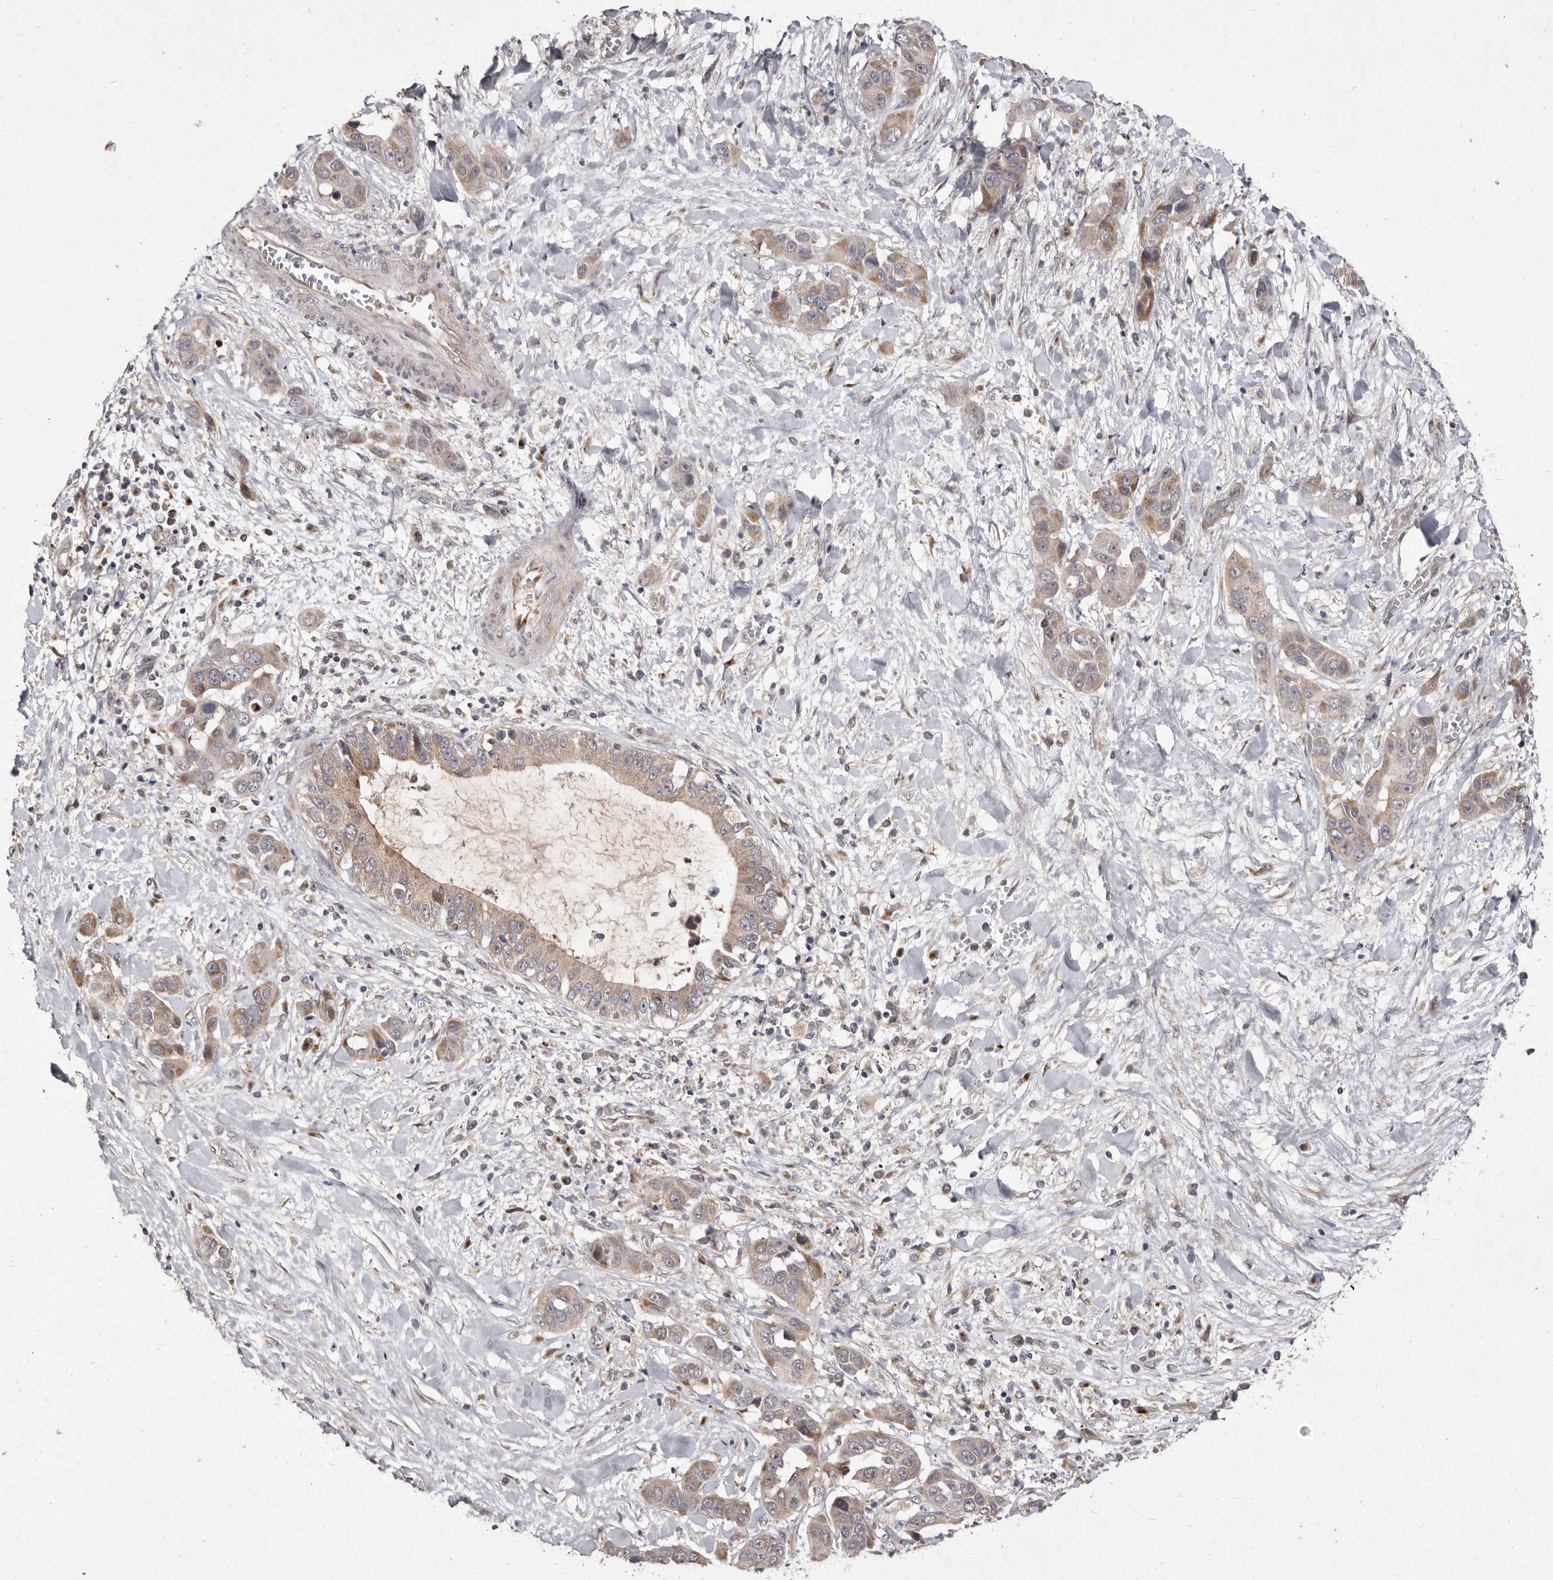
{"staining": {"intensity": "weak", "quantity": ">75%", "location": "cytoplasmic/membranous"}, "tissue": "liver cancer", "cell_type": "Tumor cells", "image_type": "cancer", "snomed": [{"axis": "morphology", "description": "Cholangiocarcinoma"}, {"axis": "topography", "description": "Liver"}], "caption": "An immunohistochemistry image of neoplastic tissue is shown. Protein staining in brown labels weak cytoplasmic/membranous positivity in liver cancer within tumor cells.", "gene": "FLAD1", "patient": {"sex": "female", "age": 52}}